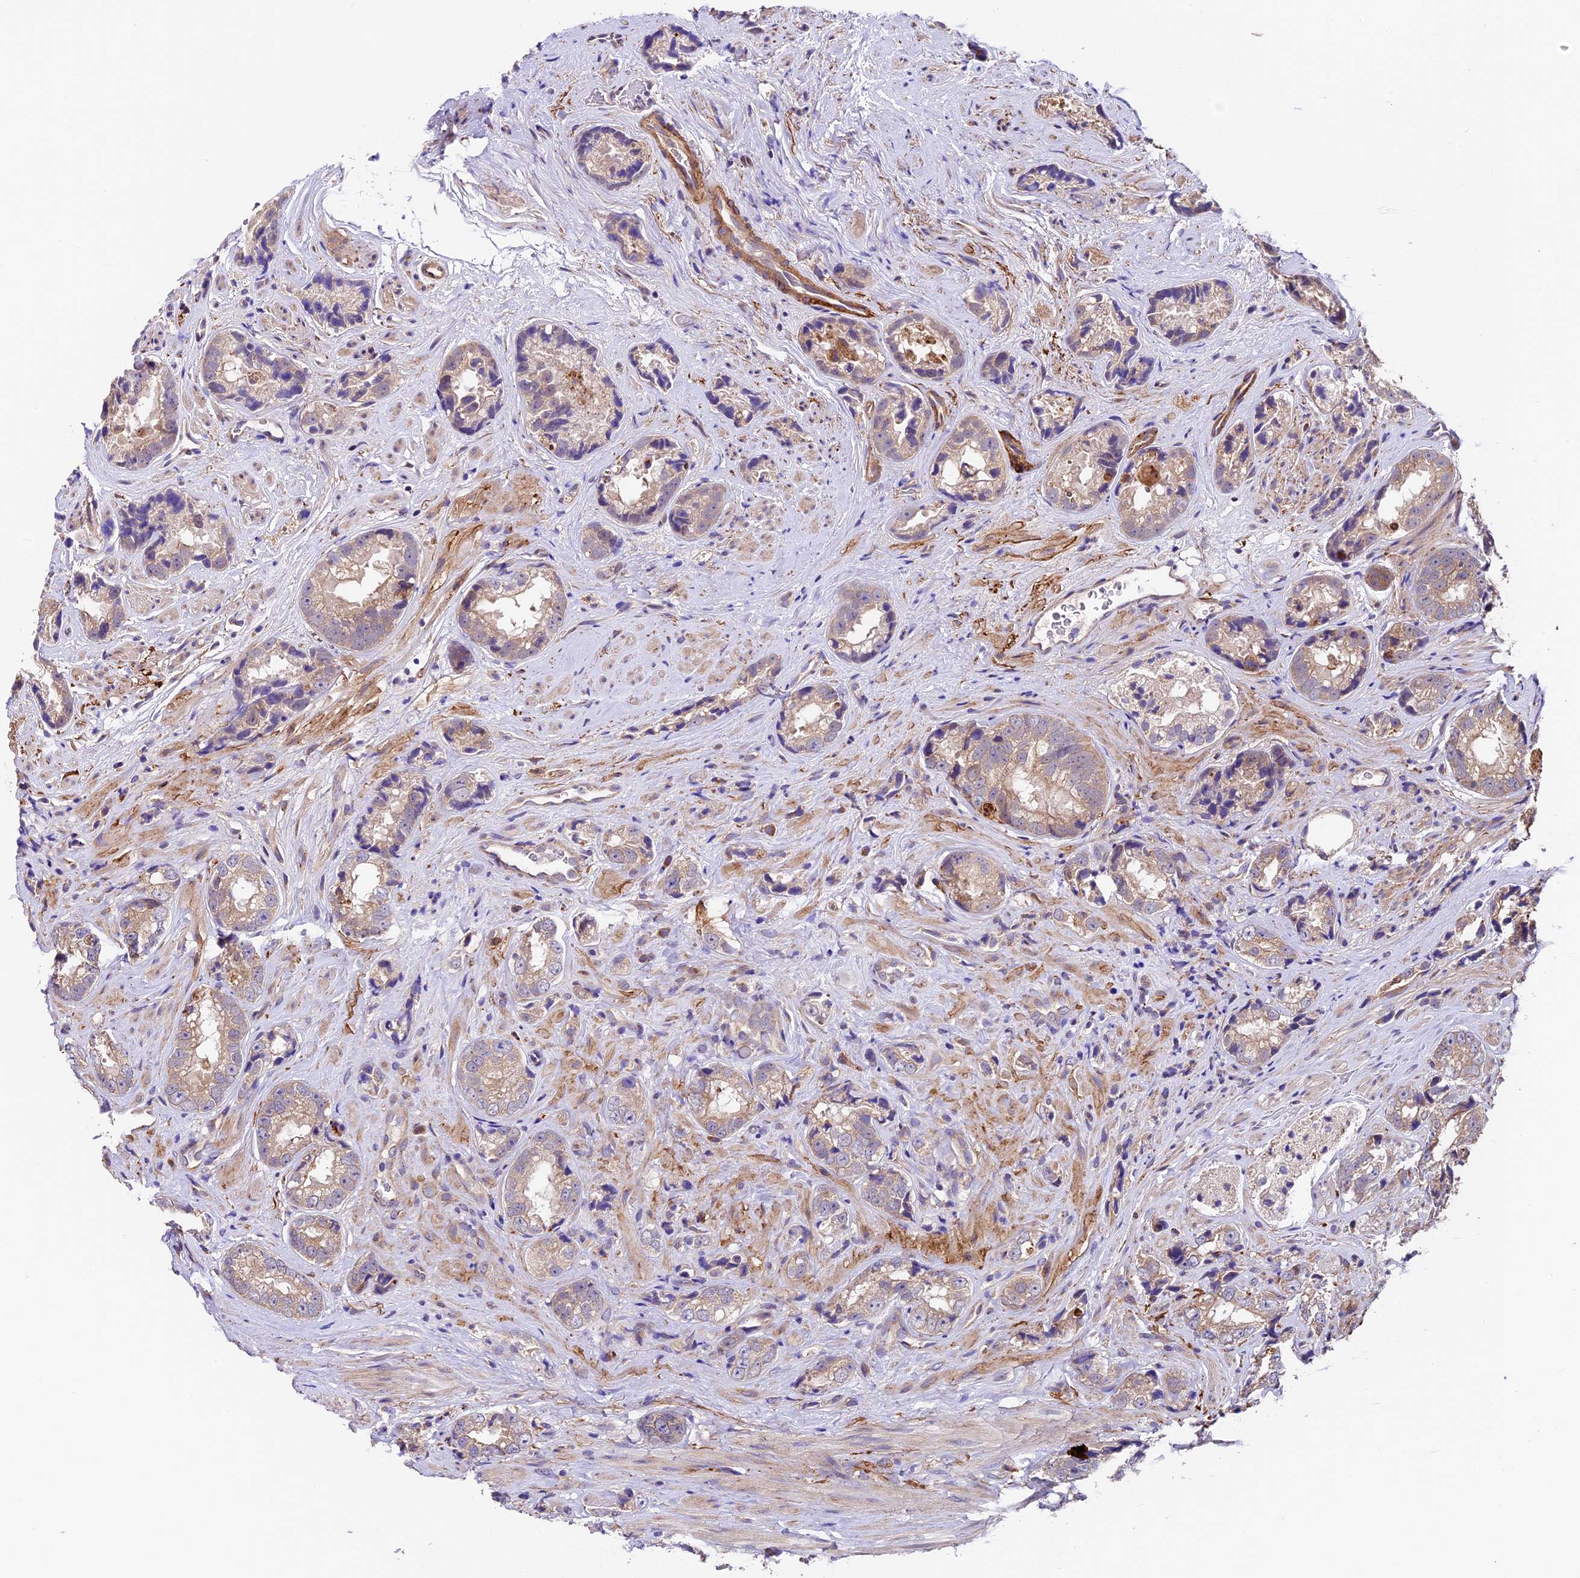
{"staining": {"intensity": "weak", "quantity": "<25%", "location": "cytoplasmic/membranous"}, "tissue": "prostate cancer", "cell_type": "Tumor cells", "image_type": "cancer", "snomed": [{"axis": "morphology", "description": "Adenocarcinoma, High grade"}, {"axis": "topography", "description": "Prostate"}], "caption": "Tumor cells are negative for protein expression in human prostate adenocarcinoma (high-grade).", "gene": "LSM7", "patient": {"sex": "male", "age": 61}}